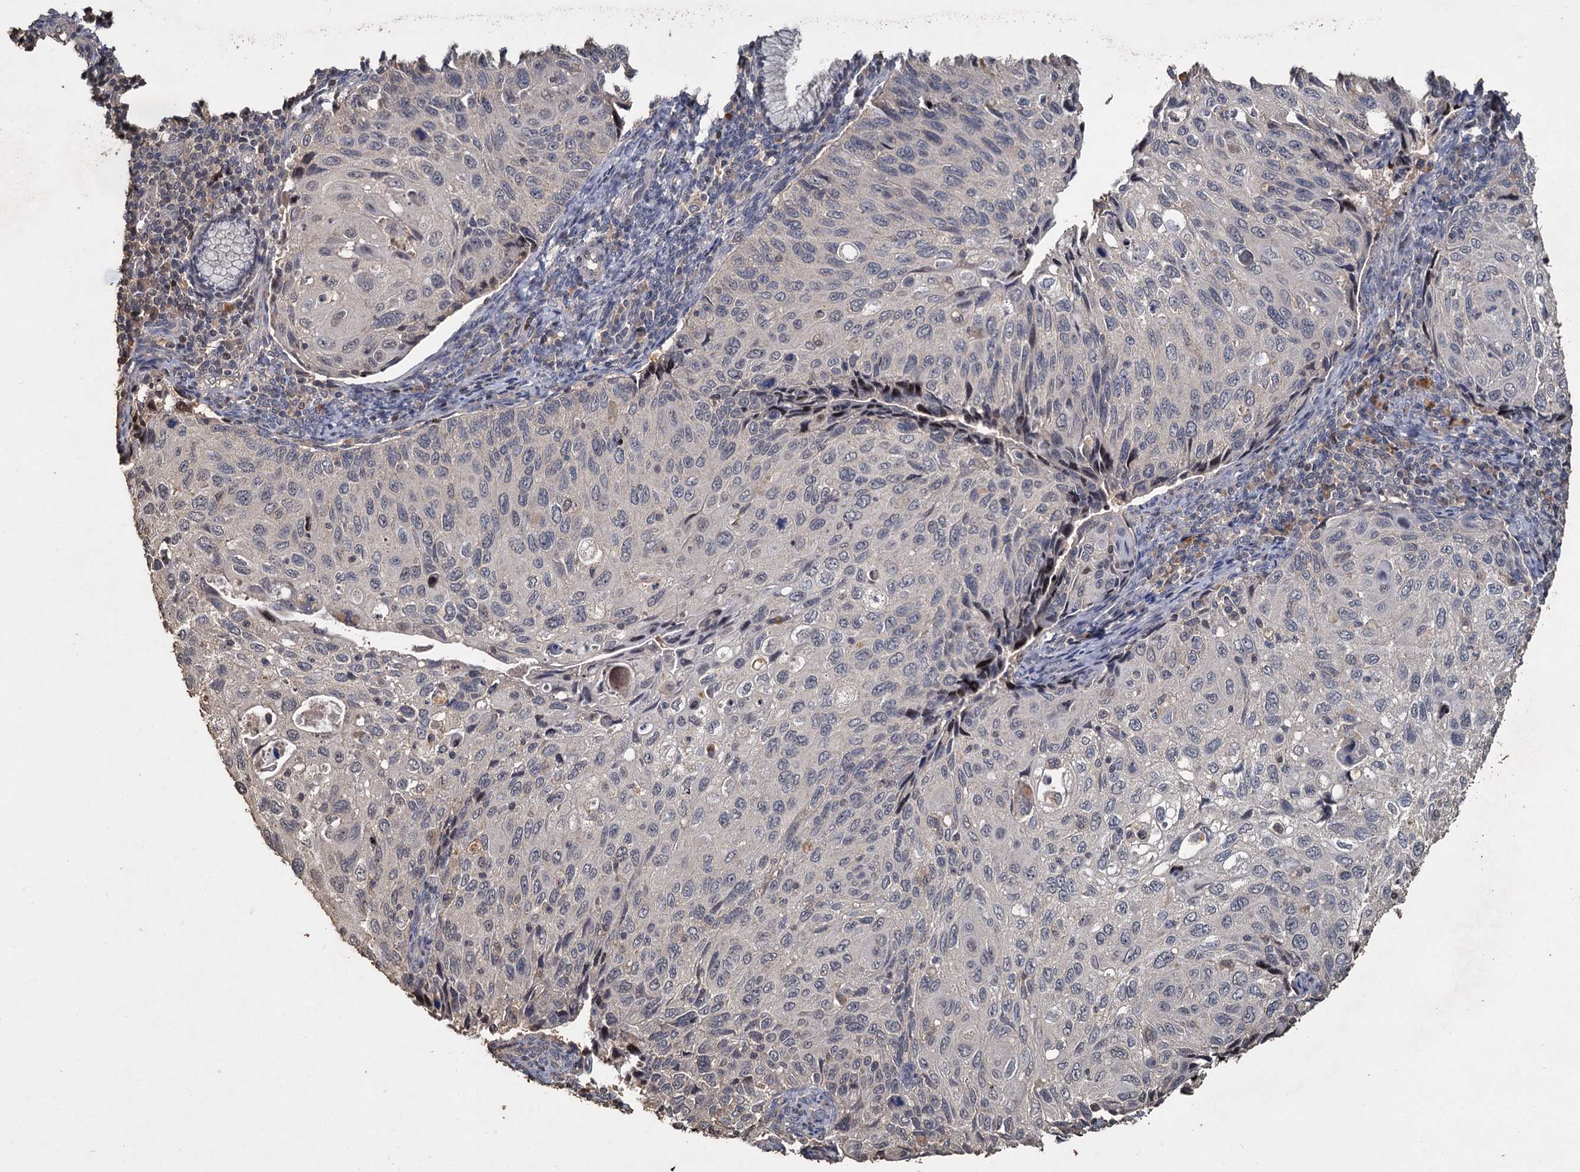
{"staining": {"intensity": "negative", "quantity": "none", "location": "none"}, "tissue": "cervical cancer", "cell_type": "Tumor cells", "image_type": "cancer", "snomed": [{"axis": "morphology", "description": "Squamous cell carcinoma, NOS"}, {"axis": "topography", "description": "Cervix"}], "caption": "The histopathology image demonstrates no significant positivity in tumor cells of squamous cell carcinoma (cervical).", "gene": "CCDC61", "patient": {"sex": "female", "age": 70}}